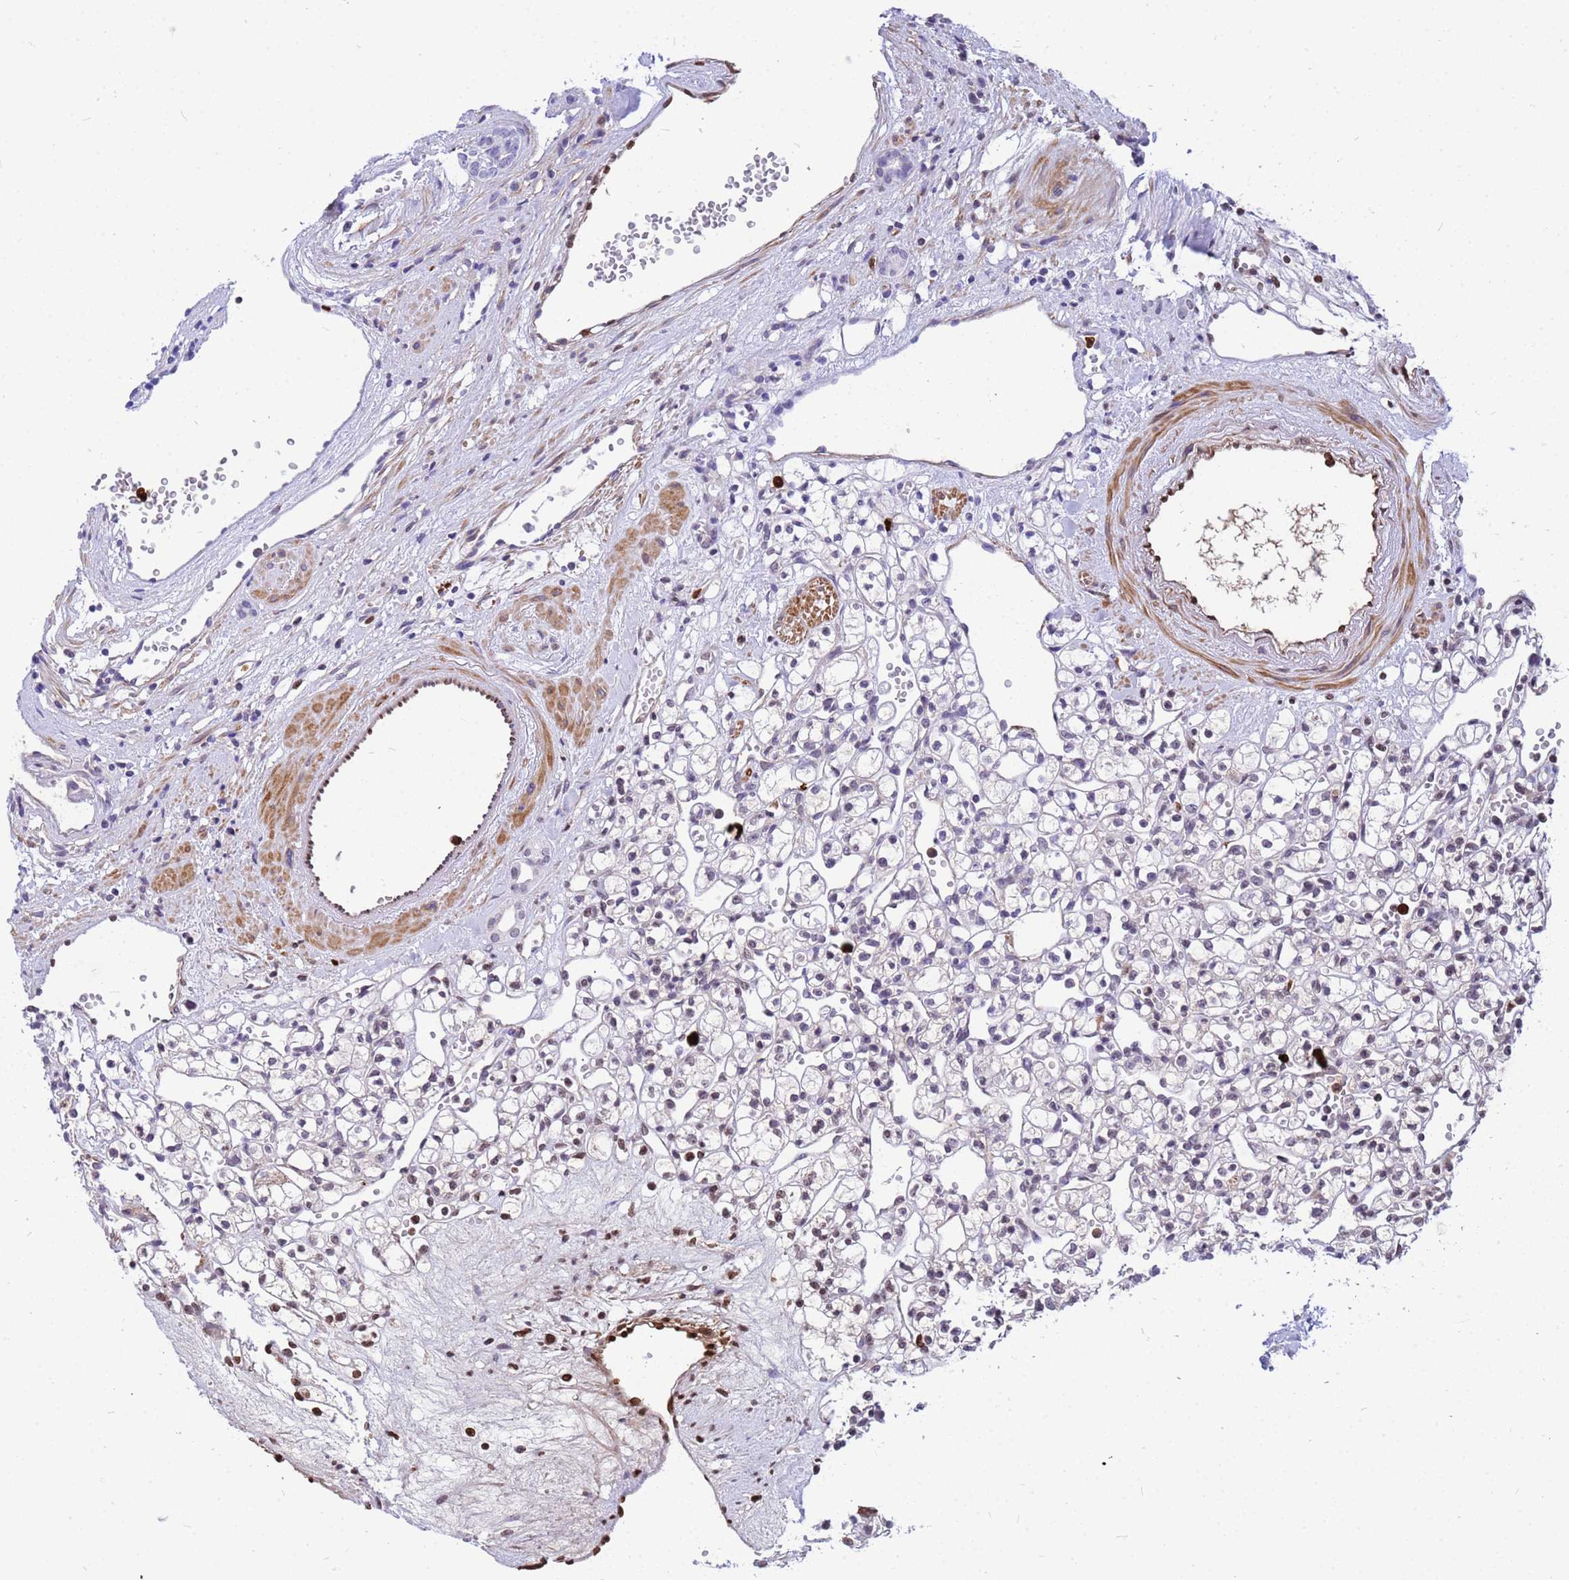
{"staining": {"intensity": "moderate", "quantity": "<25%", "location": "cytoplasmic/membranous,nuclear"}, "tissue": "renal cancer", "cell_type": "Tumor cells", "image_type": "cancer", "snomed": [{"axis": "morphology", "description": "Adenocarcinoma, NOS"}, {"axis": "topography", "description": "Kidney"}], "caption": "A micrograph of adenocarcinoma (renal) stained for a protein reveals moderate cytoplasmic/membranous and nuclear brown staining in tumor cells. (Brightfield microscopy of DAB IHC at high magnification).", "gene": "ORM1", "patient": {"sex": "female", "age": 59}}